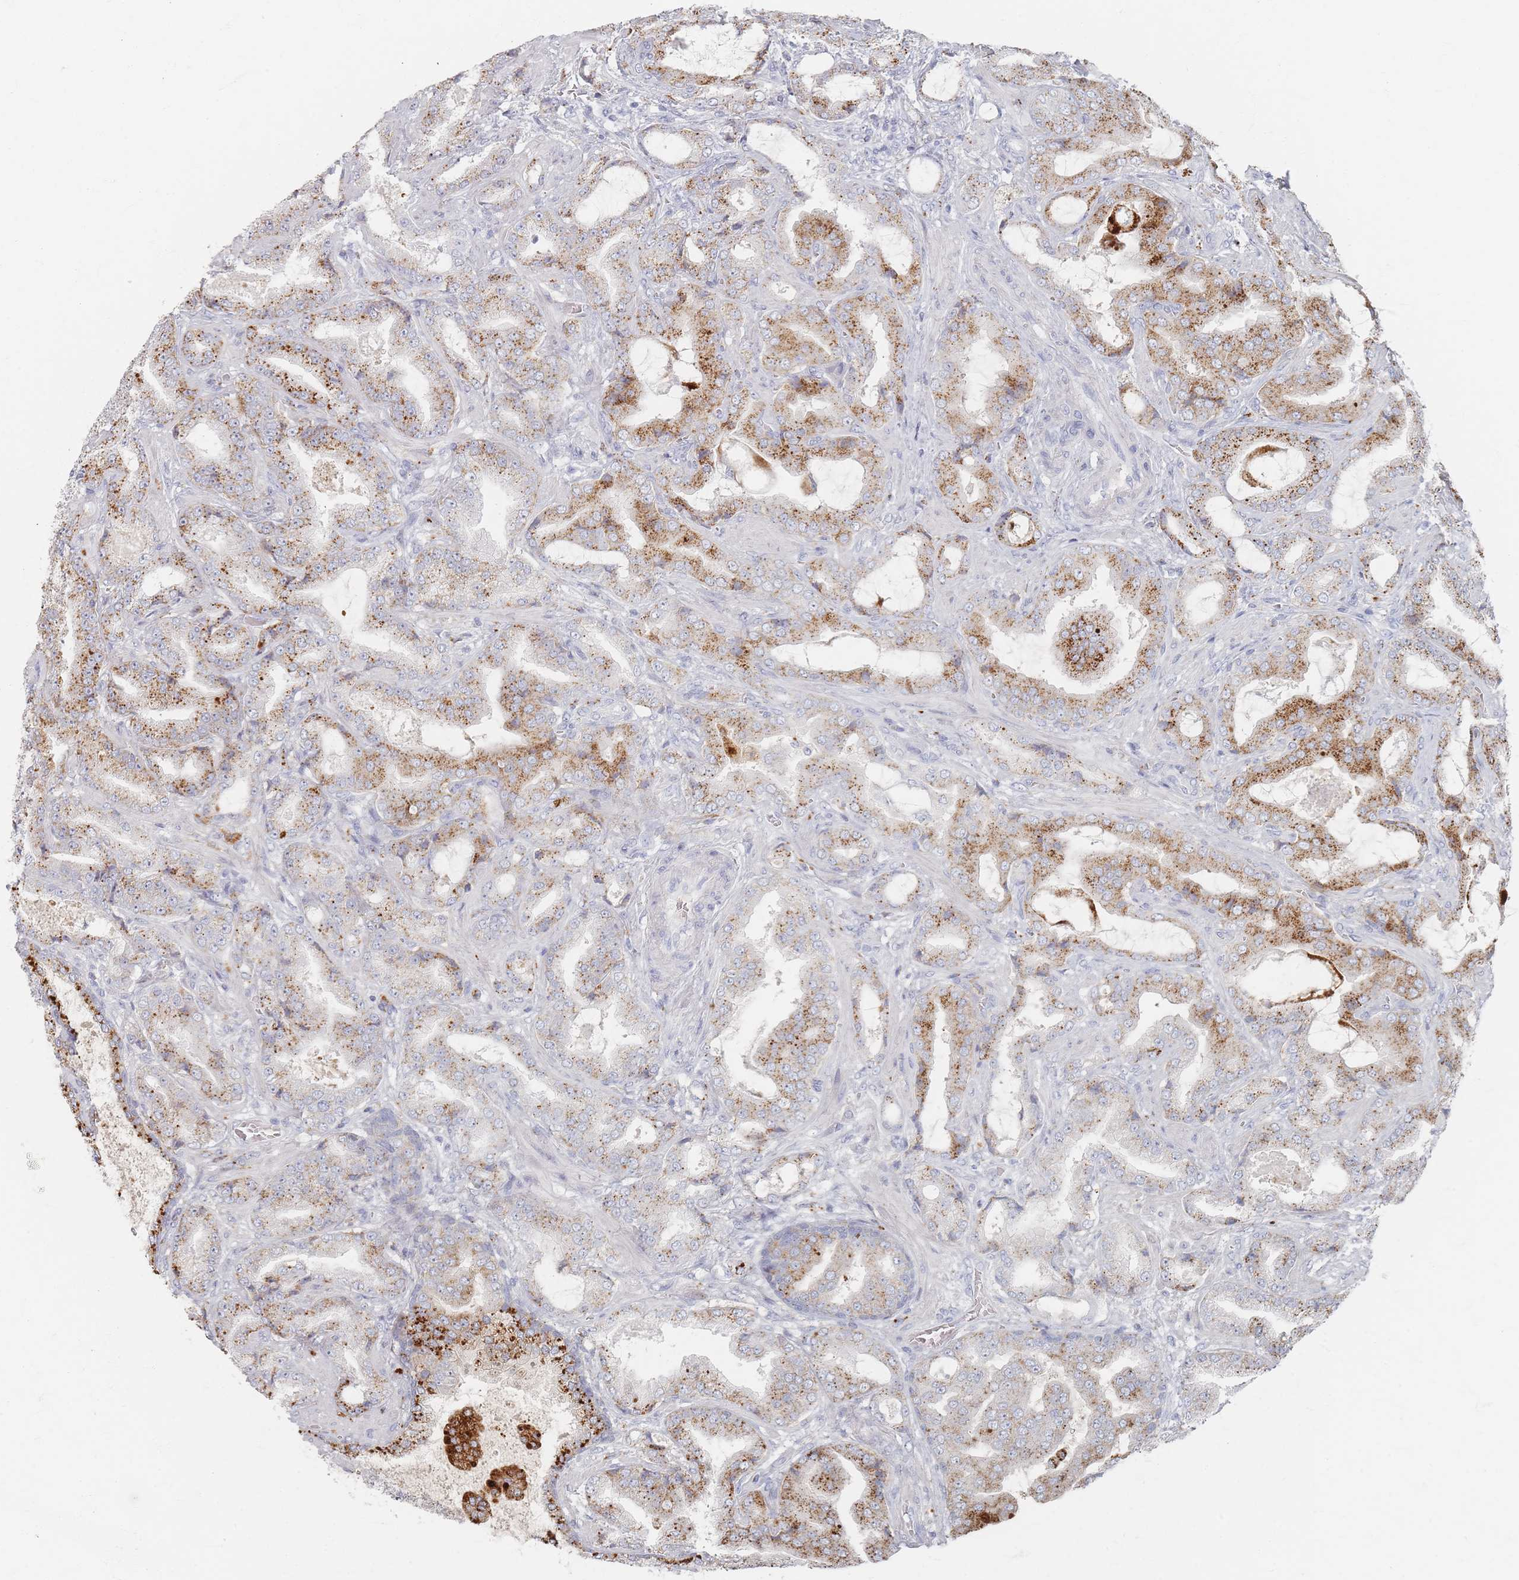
{"staining": {"intensity": "moderate", "quantity": ">75%", "location": "cytoplasmic/membranous"}, "tissue": "prostate cancer", "cell_type": "Tumor cells", "image_type": "cancer", "snomed": [{"axis": "morphology", "description": "Adenocarcinoma, High grade"}, {"axis": "topography", "description": "Prostate"}], "caption": "The photomicrograph displays a brown stain indicating the presence of a protein in the cytoplasmic/membranous of tumor cells in high-grade adenocarcinoma (prostate).", "gene": "SLC2A11", "patient": {"sex": "male", "age": 68}}